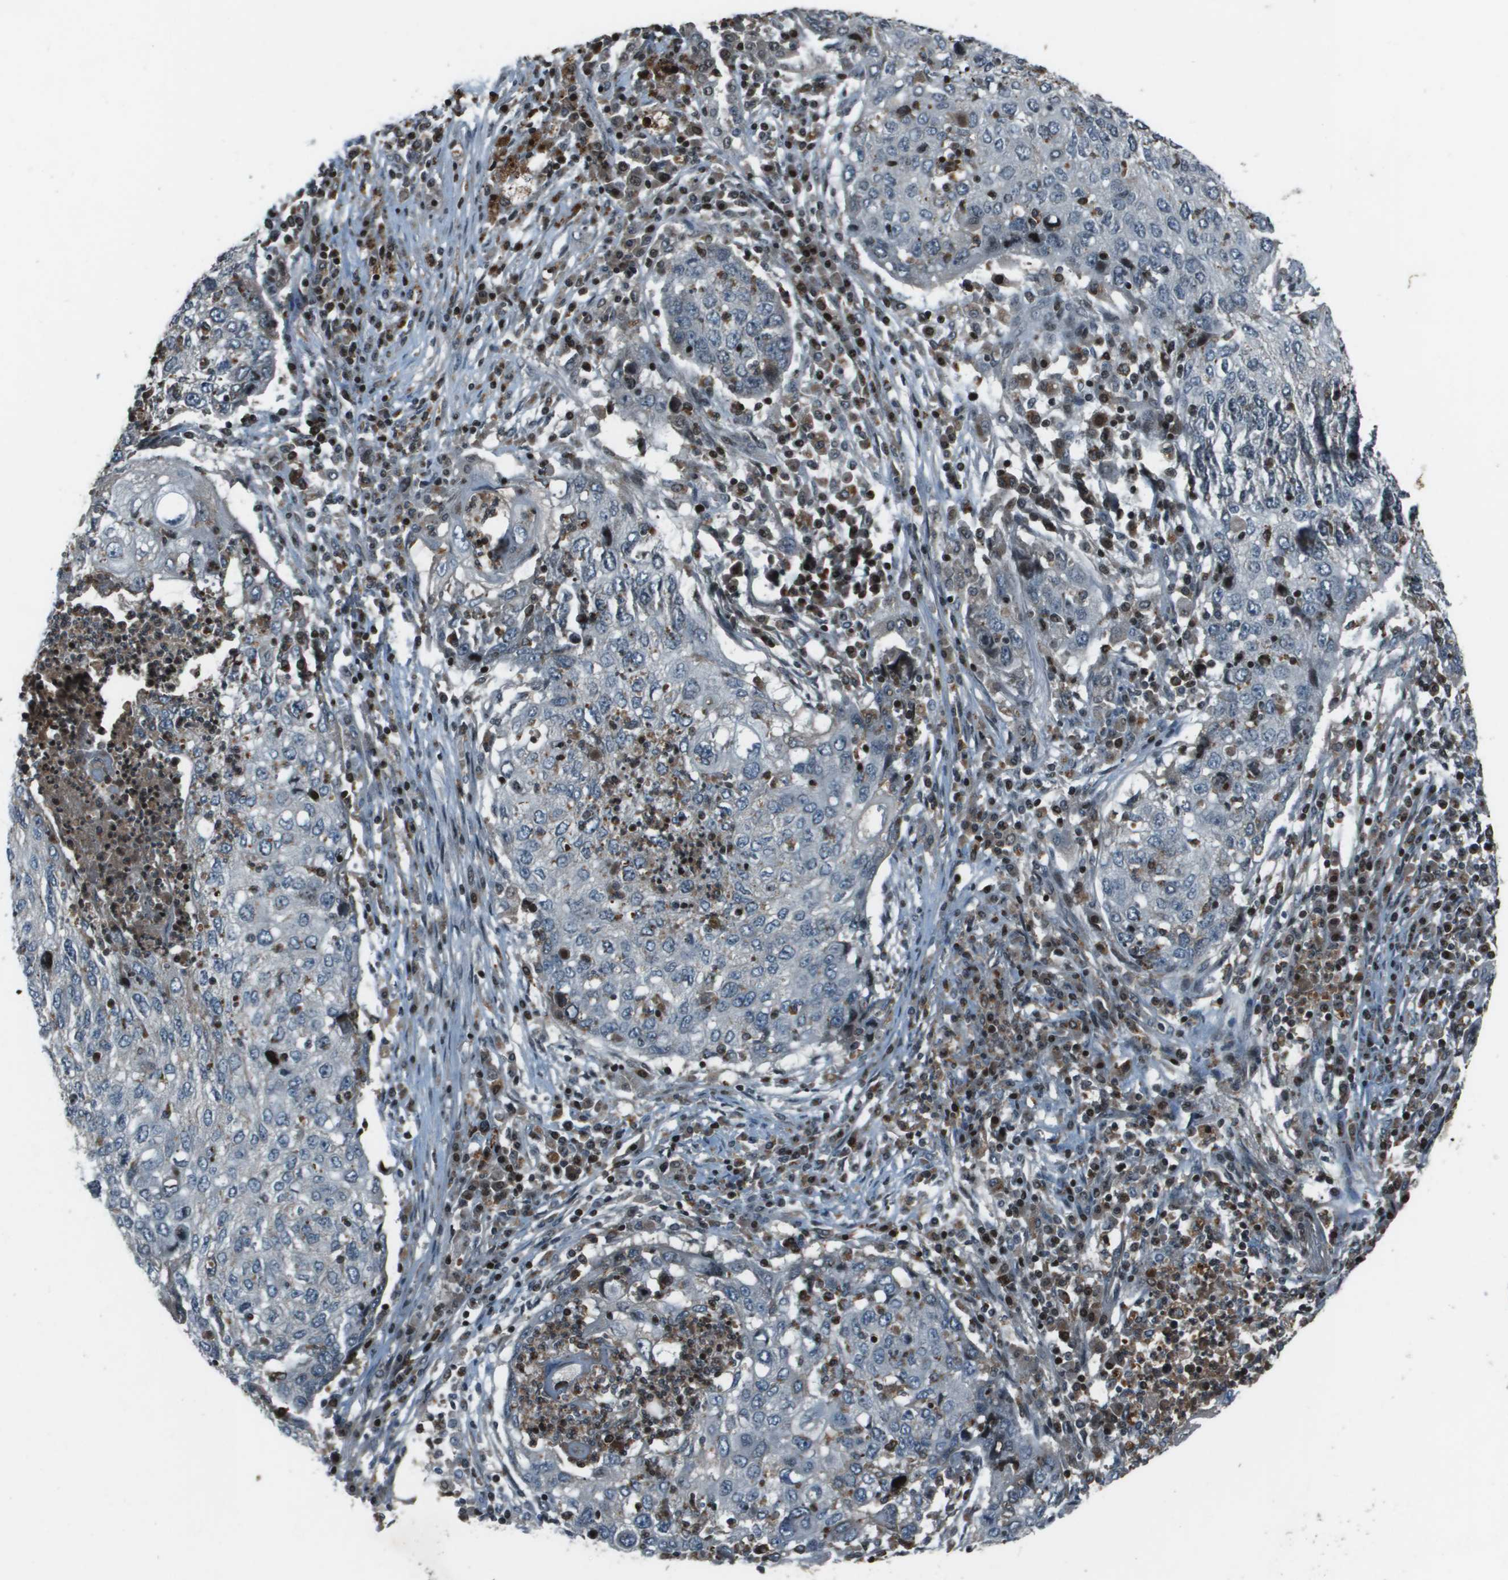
{"staining": {"intensity": "negative", "quantity": "none", "location": "none"}, "tissue": "lung cancer", "cell_type": "Tumor cells", "image_type": "cancer", "snomed": [{"axis": "morphology", "description": "Squamous cell carcinoma, NOS"}, {"axis": "topography", "description": "Lung"}], "caption": "The photomicrograph shows no staining of tumor cells in lung cancer.", "gene": "CXCL12", "patient": {"sex": "female", "age": 63}}